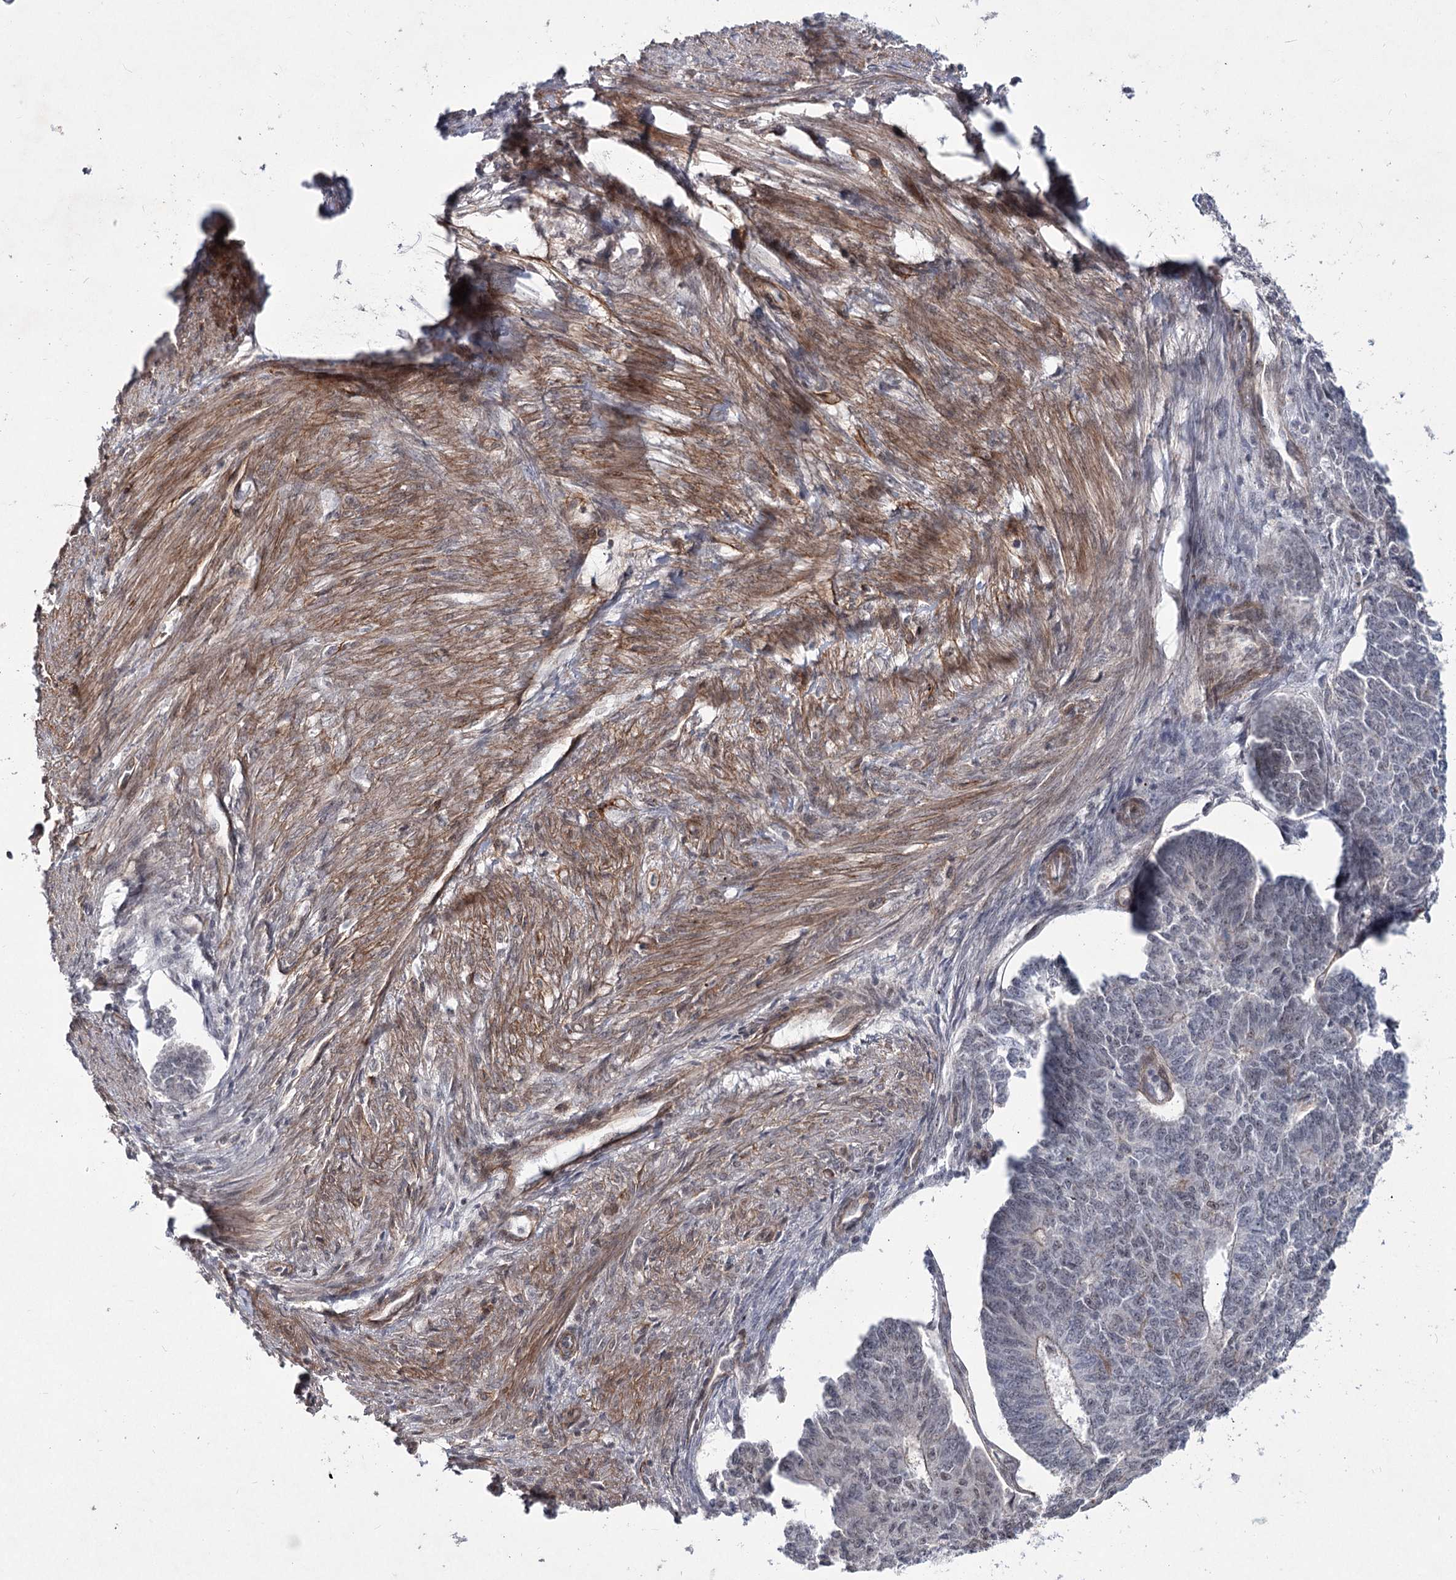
{"staining": {"intensity": "negative", "quantity": "none", "location": "none"}, "tissue": "endometrial cancer", "cell_type": "Tumor cells", "image_type": "cancer", "snomed": [{"axis": "morphology", "description": "Adenocarcinoma, NOS"}, {"axis": "topography", "description": "Endometrium"}], "caption": "Tumor cells show no significant protein staining in endometrial adenocarcinoma. Nuclei are stained in blue.", "gene": "ATL2", "patient": {"sex": "female", "age": 32}}